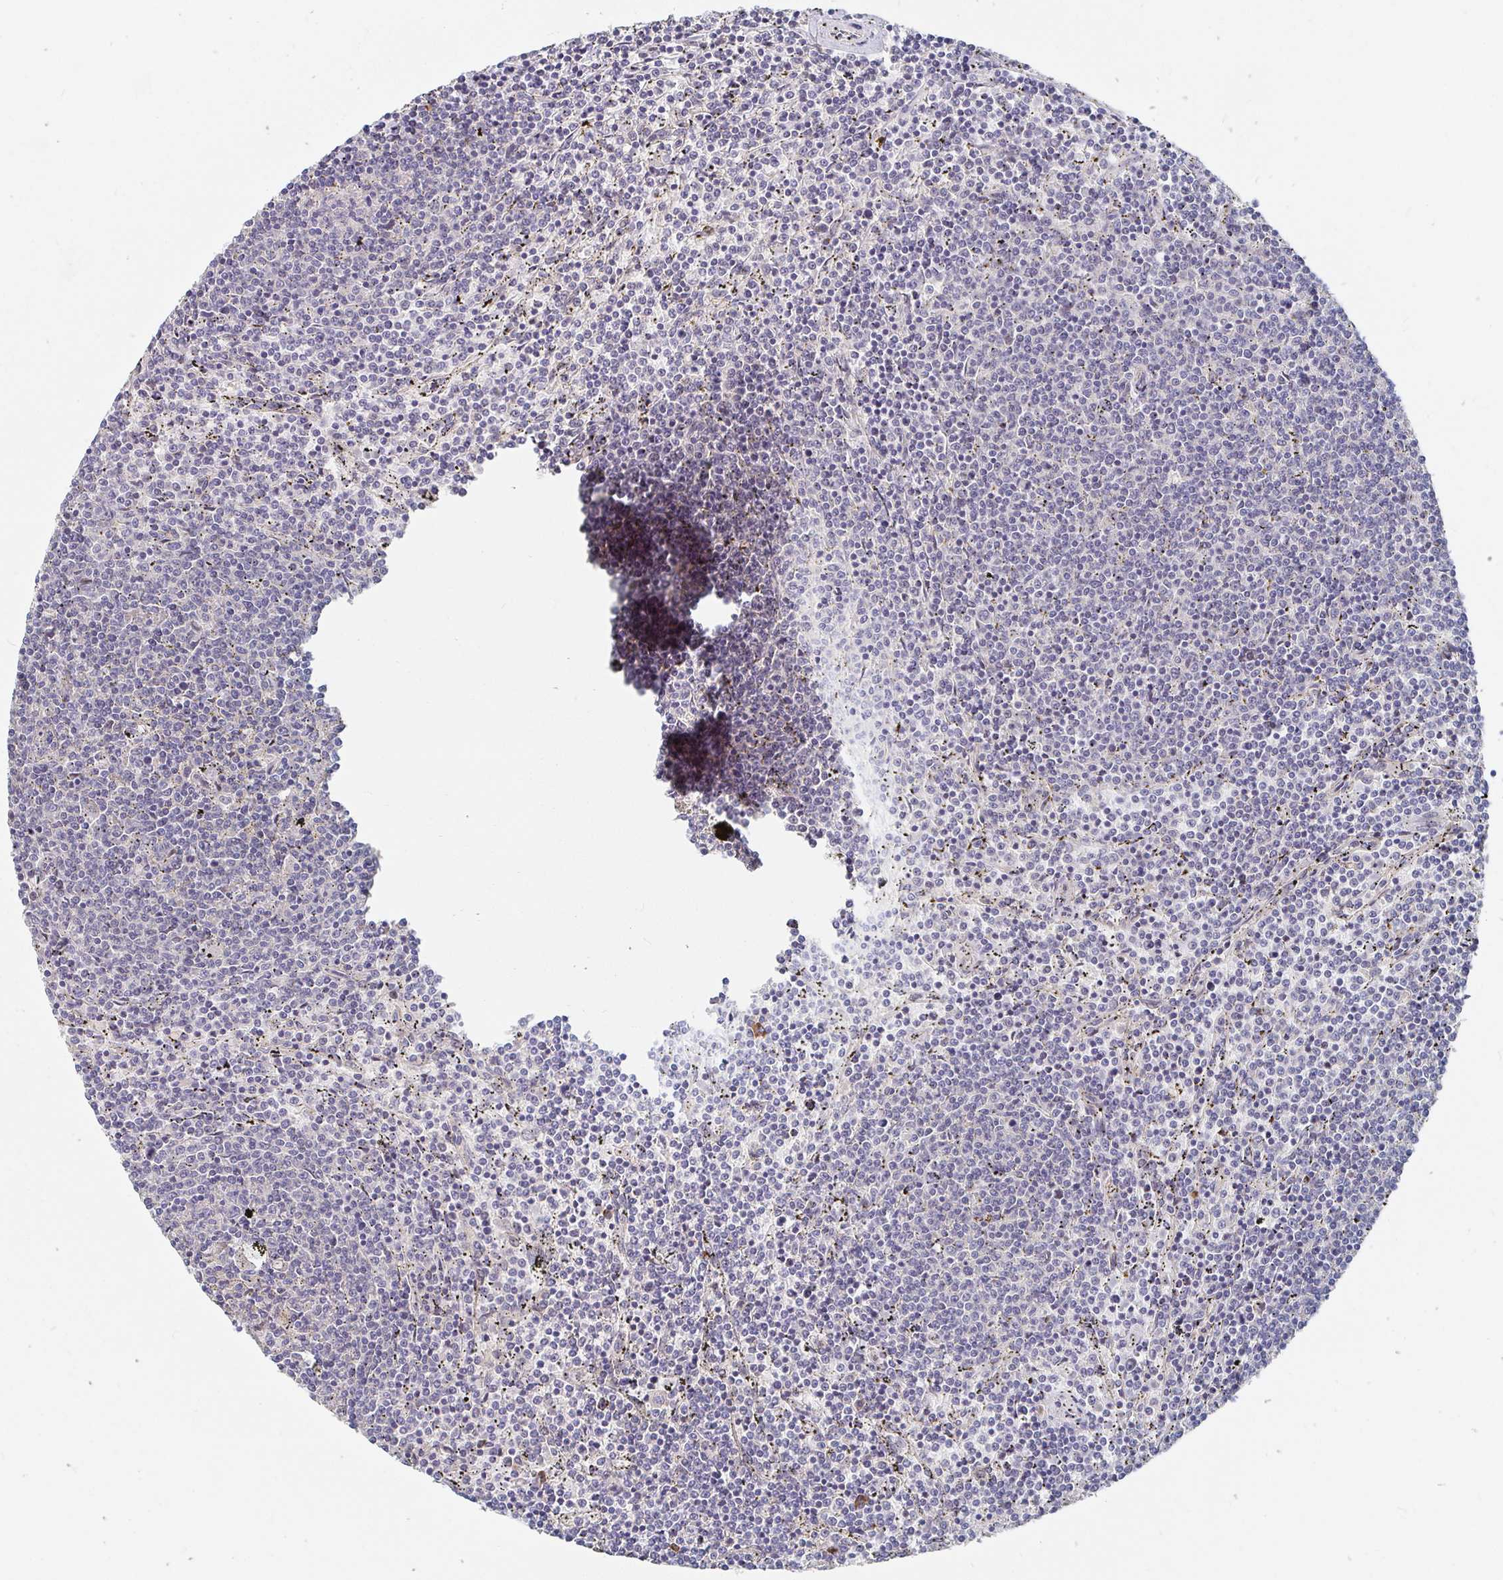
{"staining": {"intensity": "negative", "quantity": "none", "location": "none"}, "tissue": "lymphoma", "cell_type": "Tumor cells", "image_type": "cancer", "snomed": [{"axis": "morphology", "description": "Malignant lymphoma, non-Hodgkin's type, Low grade"}, {"axis": "topography", "description": "Spleen"}], "caption": "Lymphoma stained for a protein using immunohistochemistry (IHC) shows no staining tumor cells.", "gene": "MEIS1", "patient": {"sex": "female", "age": 50}}